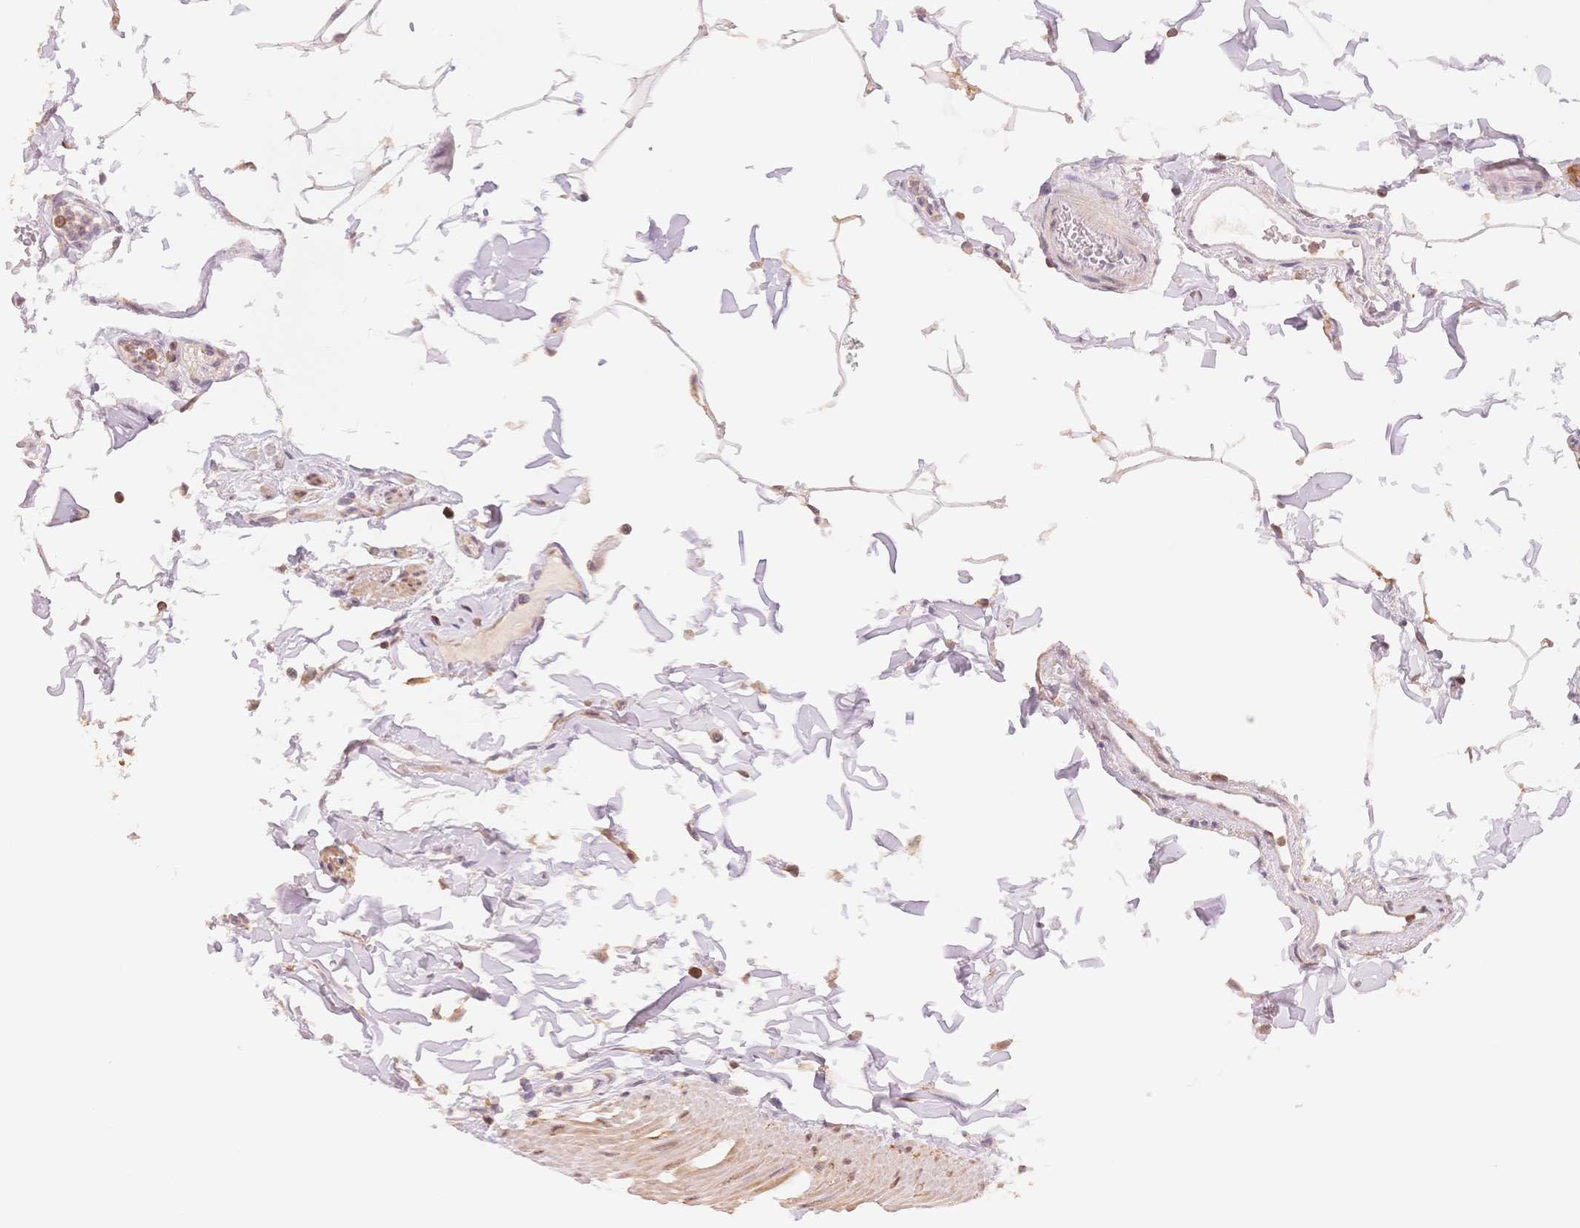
{"staining": {"intensity": "strong", "quantity": ">75%", "location": "cytoplasmic/membranous"}, "tissue": "duodenum", "cell_type": "Glandular cells", "image_type": "normal", "snomed": [{"axis": "morphology", "description": "Normal tissue, NOS"}, {"axis": "topography", "description": "Pancreas"}, {"axis": "topography", "description": "Duodenum"}], "caption": "An image showing strong cytoplasmic/membranous staining in about >75% of glandular cells in benign duodenum, as visualized by brown immunohistochemical staining.", "gene": "STK39", "patient": {"sex": "male", "age": 59}}